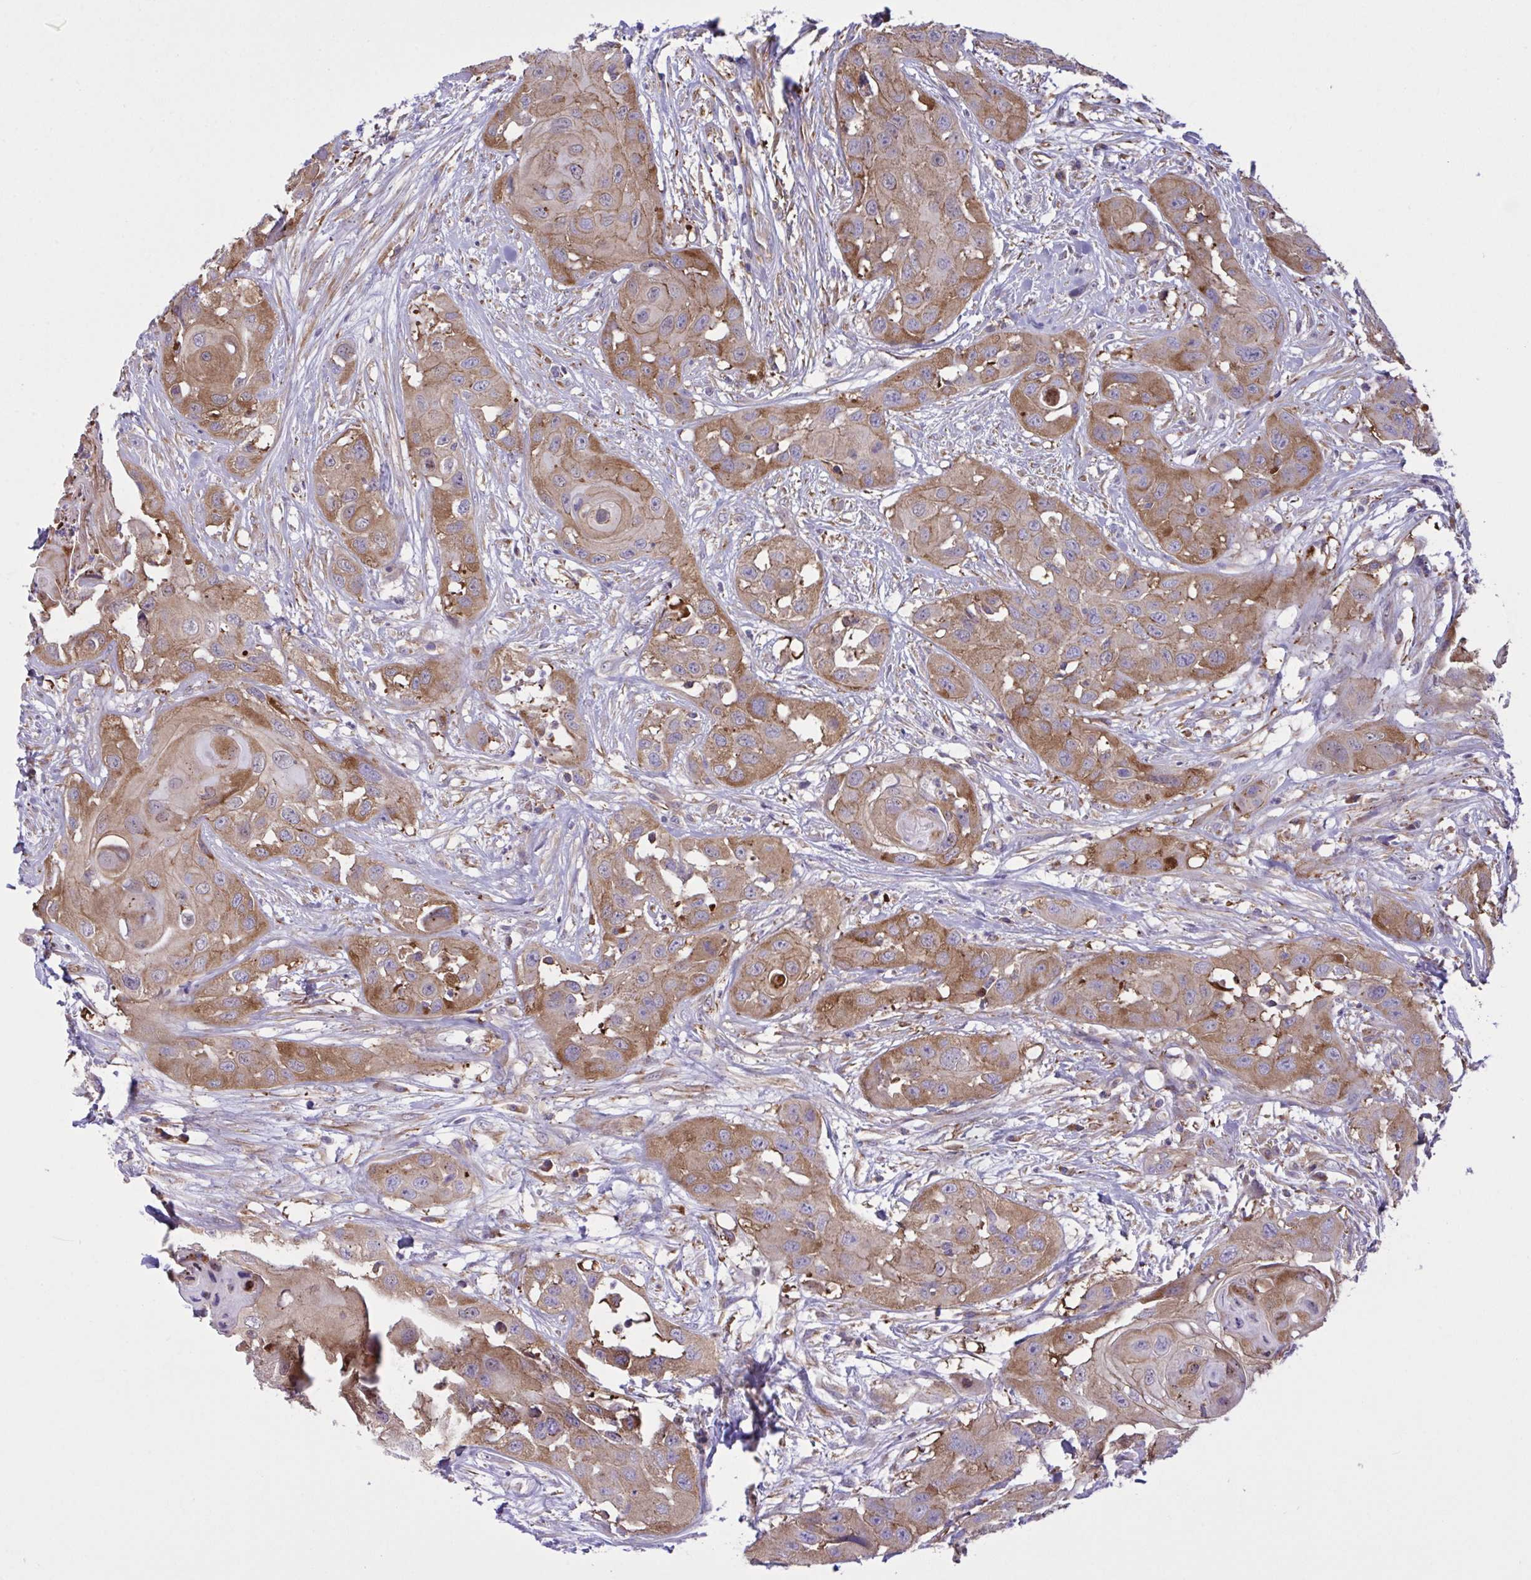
{"staining": {"intensity": "moderate", "quantity": ">75%", "location": "cytoplasmic/membranous"}, "tissue": "head and neck cancer", "cell_type": "Tumor cells", "image_type": "cancer", "snomed": [{"axis": "morphology", "description": "Squamous cell carcinoma, NOS"}, {"axis": "topography", "description": "Head-Neck"}], "caption": "A micrograph showing moderate cytoplasmic/membranous positivity in approximately >75% of tumor cells in head and neck cancer, as visualized by brown immunohistochemical staining.", "gene": "OR51M1", "patient": {"sex": "male", "age": 83}}